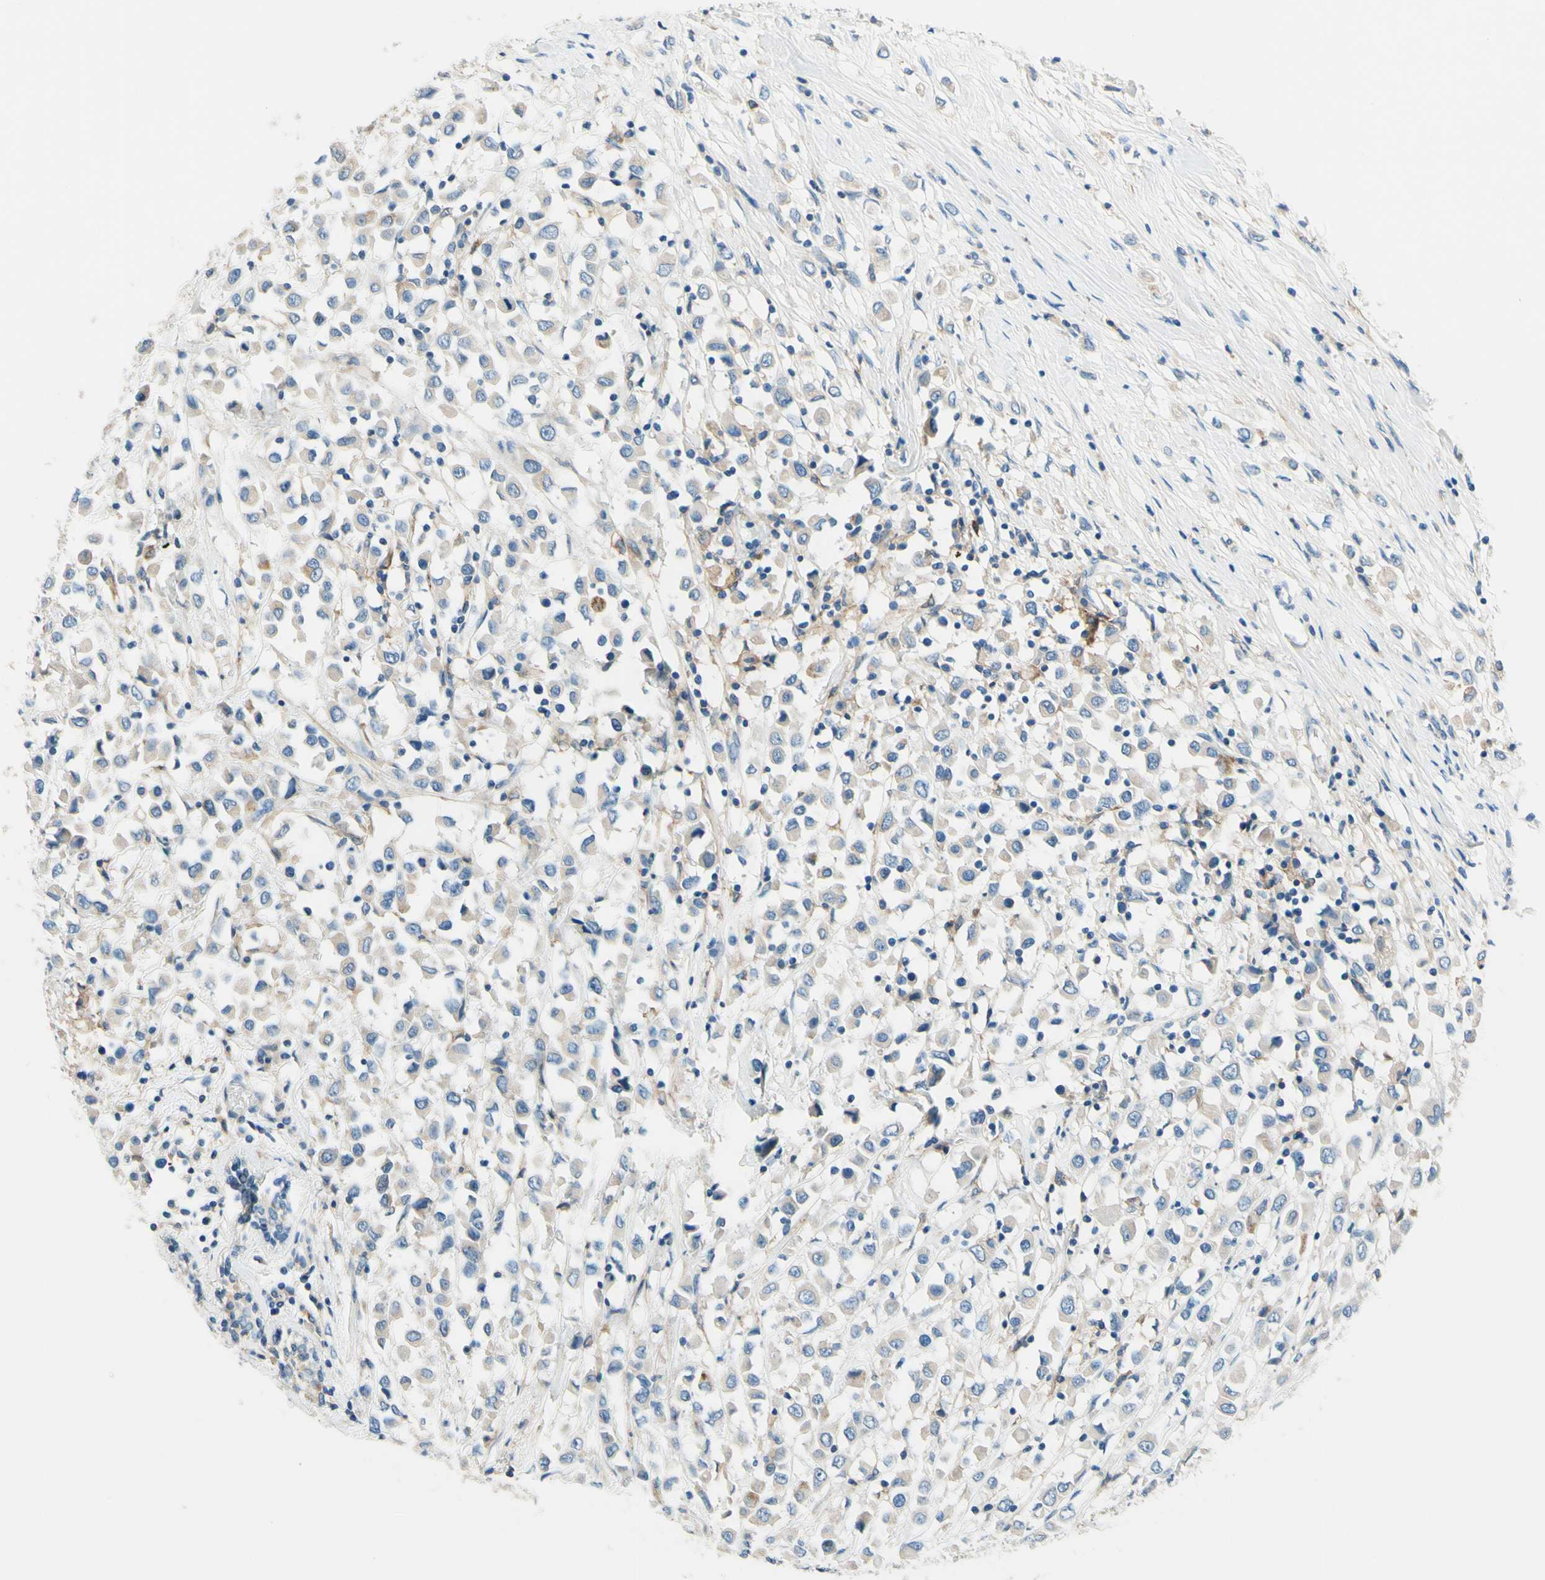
{"staining": {"intensity": "weak", "quantity": "25%-75%", "location": "cytoplasmic/membranous"}, "tissue": "breast cancer", "cell_type": "Tumor cells", "image_type": "cancer", "snomed": [{"axis": "morphology", "description": "Duct carcinoma"}, {"axis": "topography", "description": "Breast"}], "caption": "A high-resolution histopathology image shows immunohistochemistry (IHC) staining of breast cancer, which exhibits weak cytoplasmic/membranous positivity in approximately 25%-75% of tumor cells.", "gene": "SIGLEC9", "patient": {"sex": "female", "age": 61}}